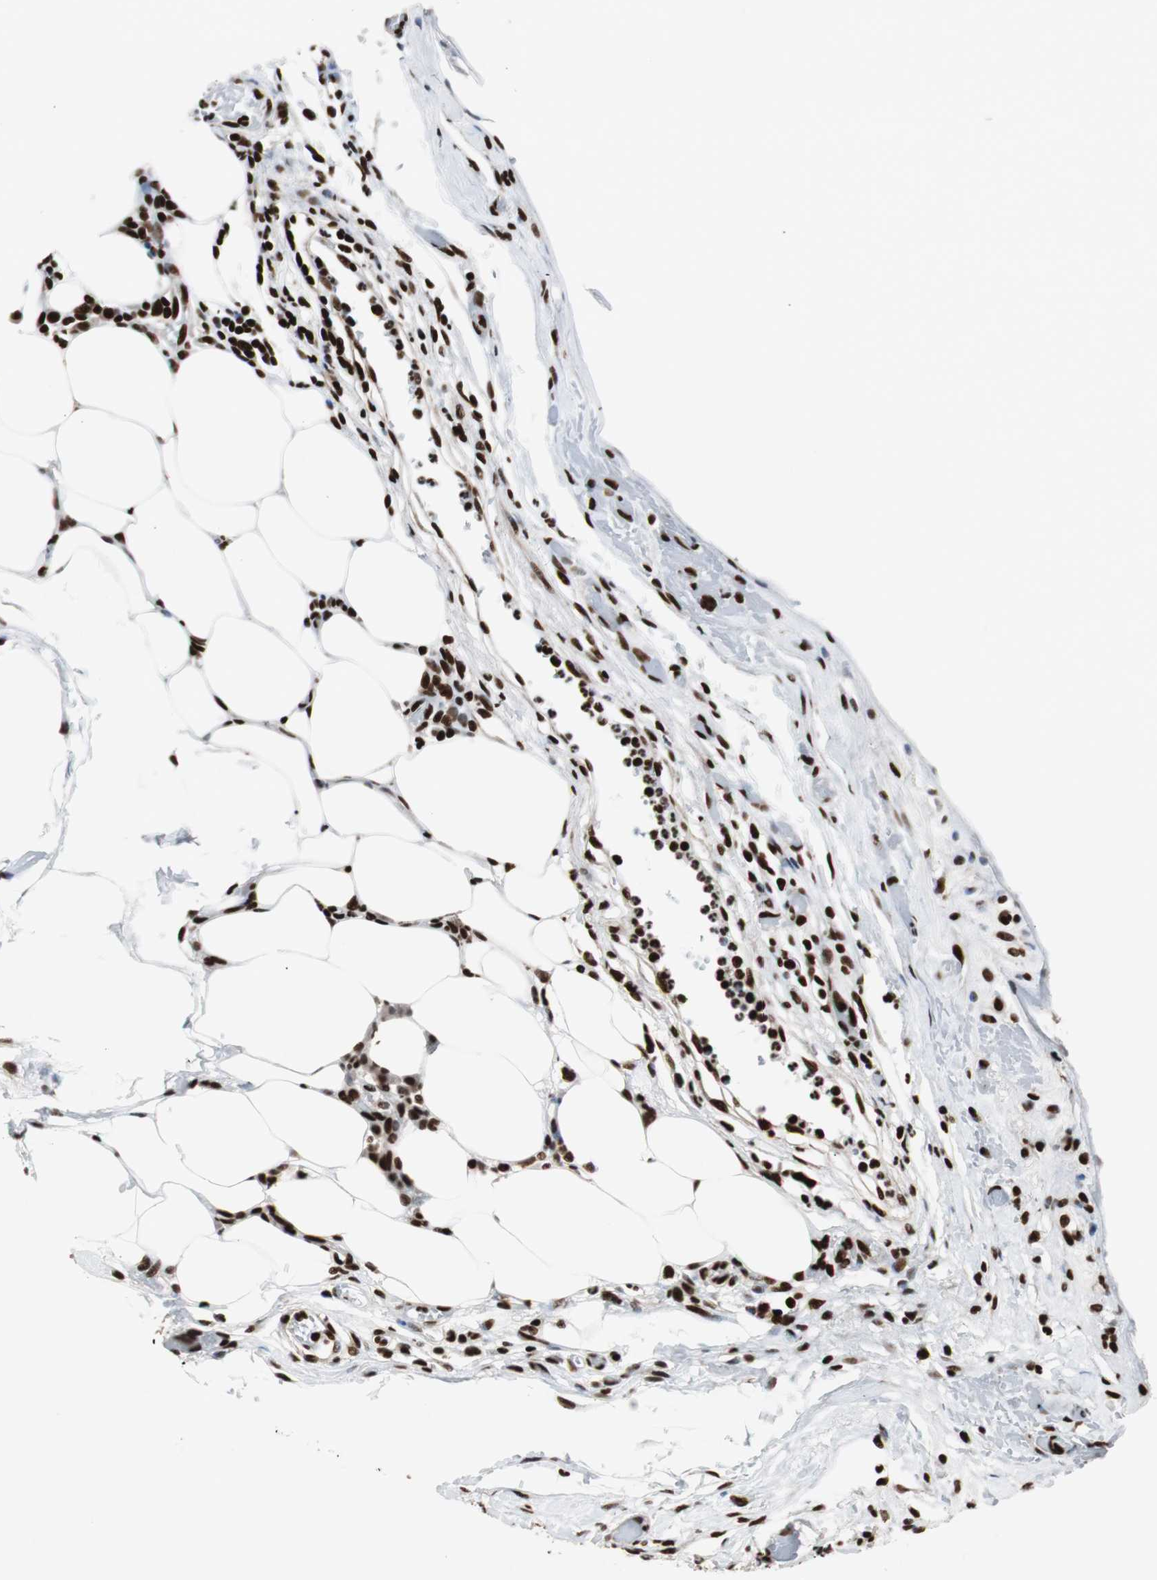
{"staining": {"intensity": "strong", "quantity": ">75%", "location": "nuclear"}, "tissue": "colorectal cancer", "cell_type": "Tumor cells", "image_type": "cancer", "snomed": [{"axis": "morphology", "description": "Adenocarcinoma, NOS"}, {"axis": "topography", "description": "Colon"}], "caption": "This photomicrograph exhibits adenocarcinoma (colorectal) stained with immunohistochemistry to label a protein in brown. The nuclear of tumor cells show strong positivity for the protein. Nuclei are counter-stained blue.", "gene": "MTA2", "patient": {"sex": "female", "age": 86}}